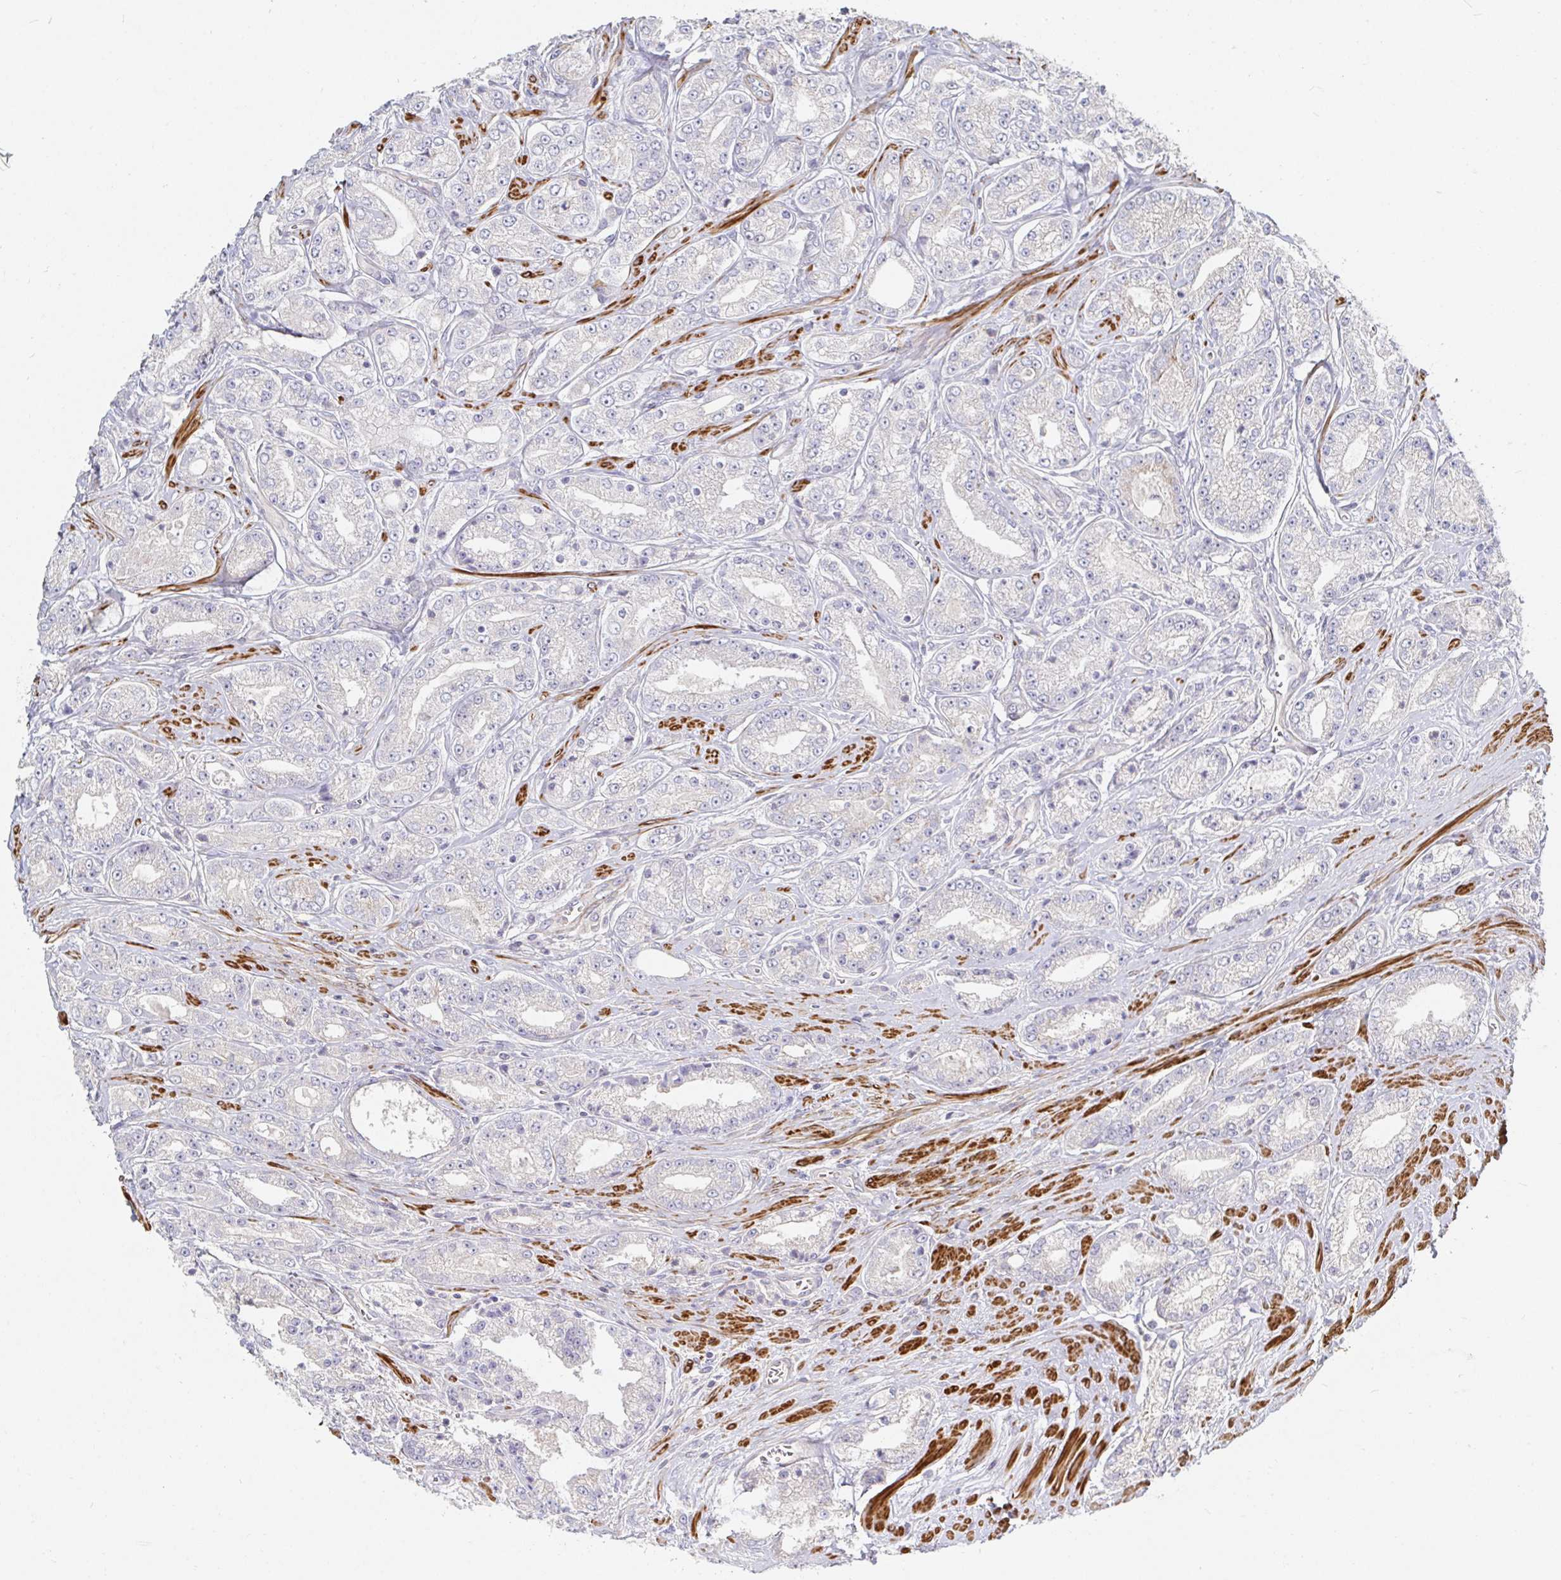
{"staining": {"intensity": "negative", "quantity": "none", "location": "none"}, "tissue": "prostate cancer", "cell_type": "Tumor cells", "image_type": "cancer", "snomed": [{"axis": "morphology", "description": "Adenocarcinoma, High grade"}, {"axis": "topography", "description": "Prostate"}], "caption": "The IHC histopathology image has no significant expression in tumor cells of prostate cancer tissue.", "gene": "SSH2", "patient": {"sex": "male", "age": 66}}